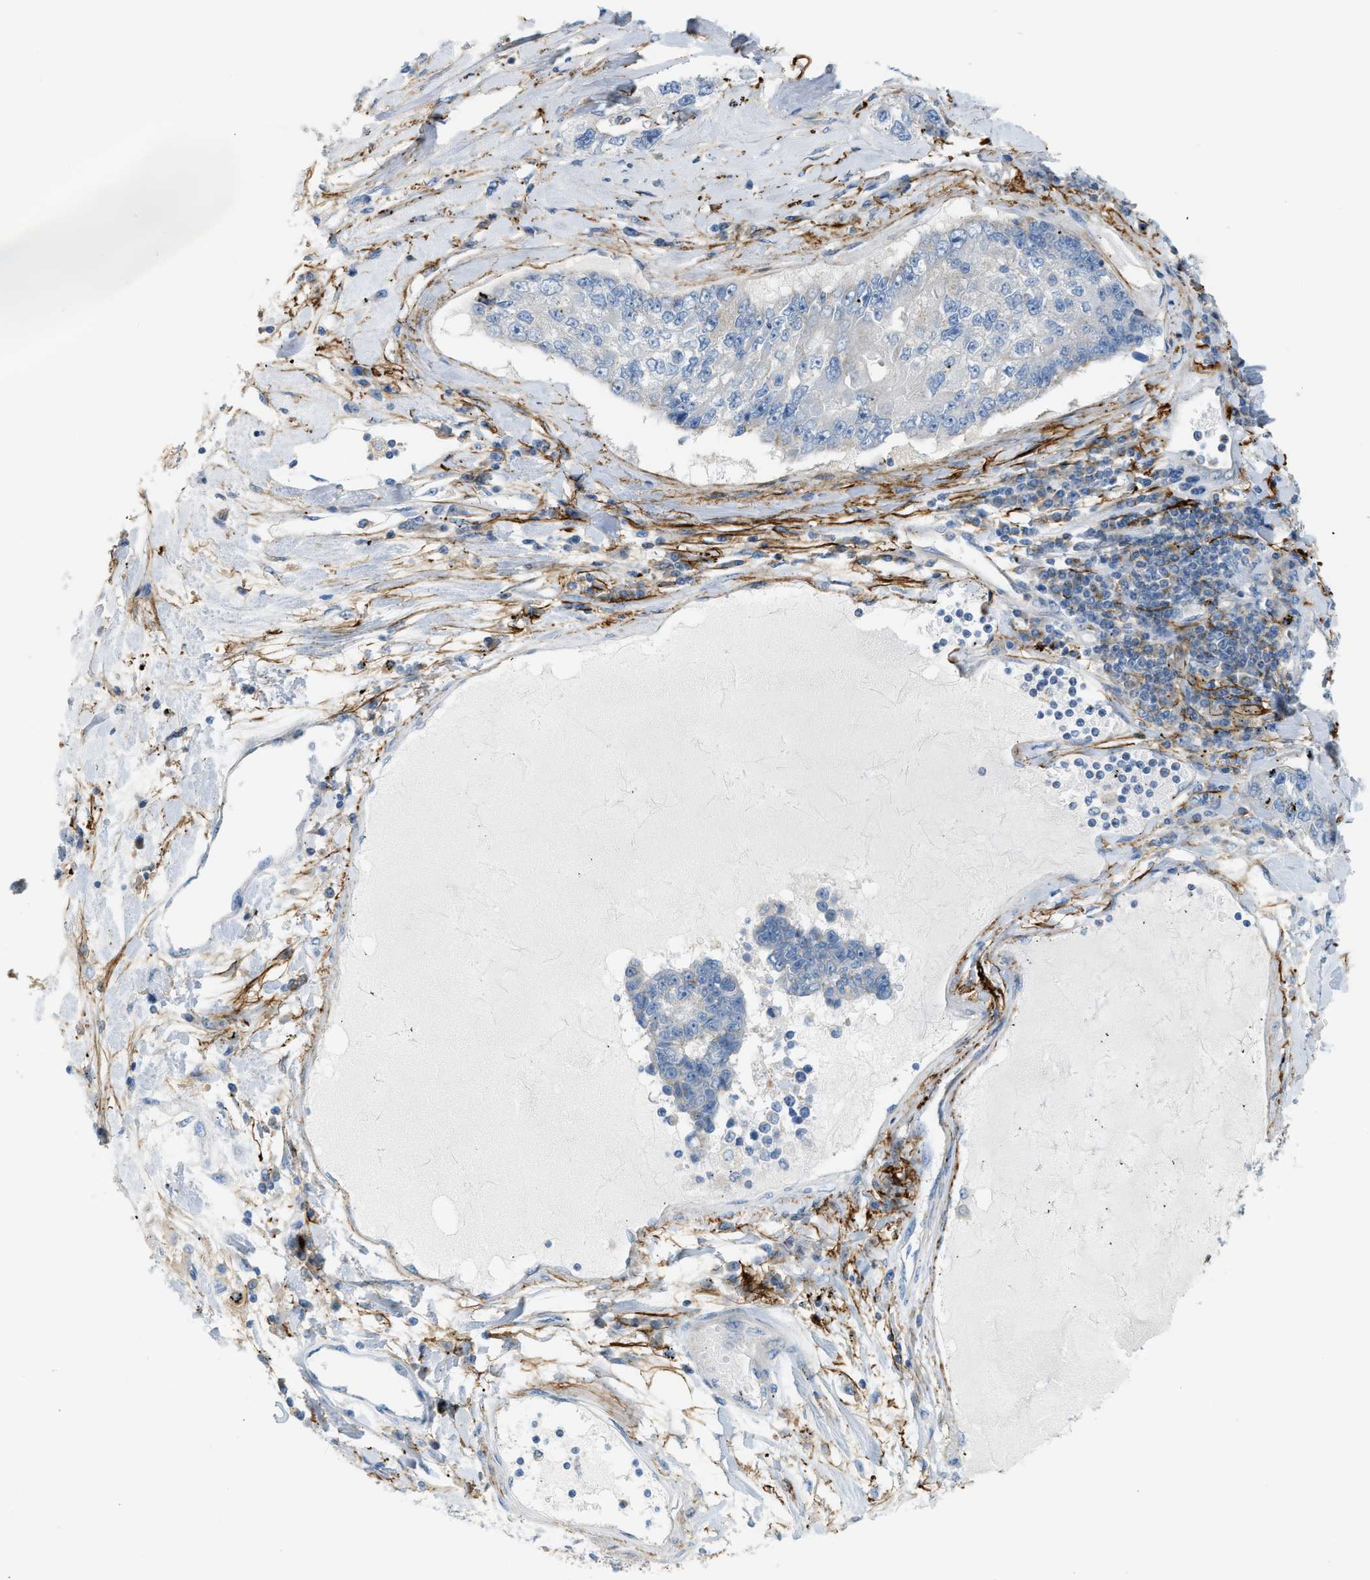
{"staining": {"intensity": "negative", "quantity": "none", "location": "none"}, "tissue": "lung cancer", "cell_type": "Tumor cells", "image_type": "cancer", "snomed": [{"axis": "morphology", "description": "Adenocarcinoma, NOS"}, {"axis": "topography", "description": "Lung"}], "caption": "The IHC histopathology image has no significant staining in tumor cells of lung cancer (adenocarcinoma) tissue.", "gene": "LMBRD1", "patient": {"sex": "male", "age": 49}}